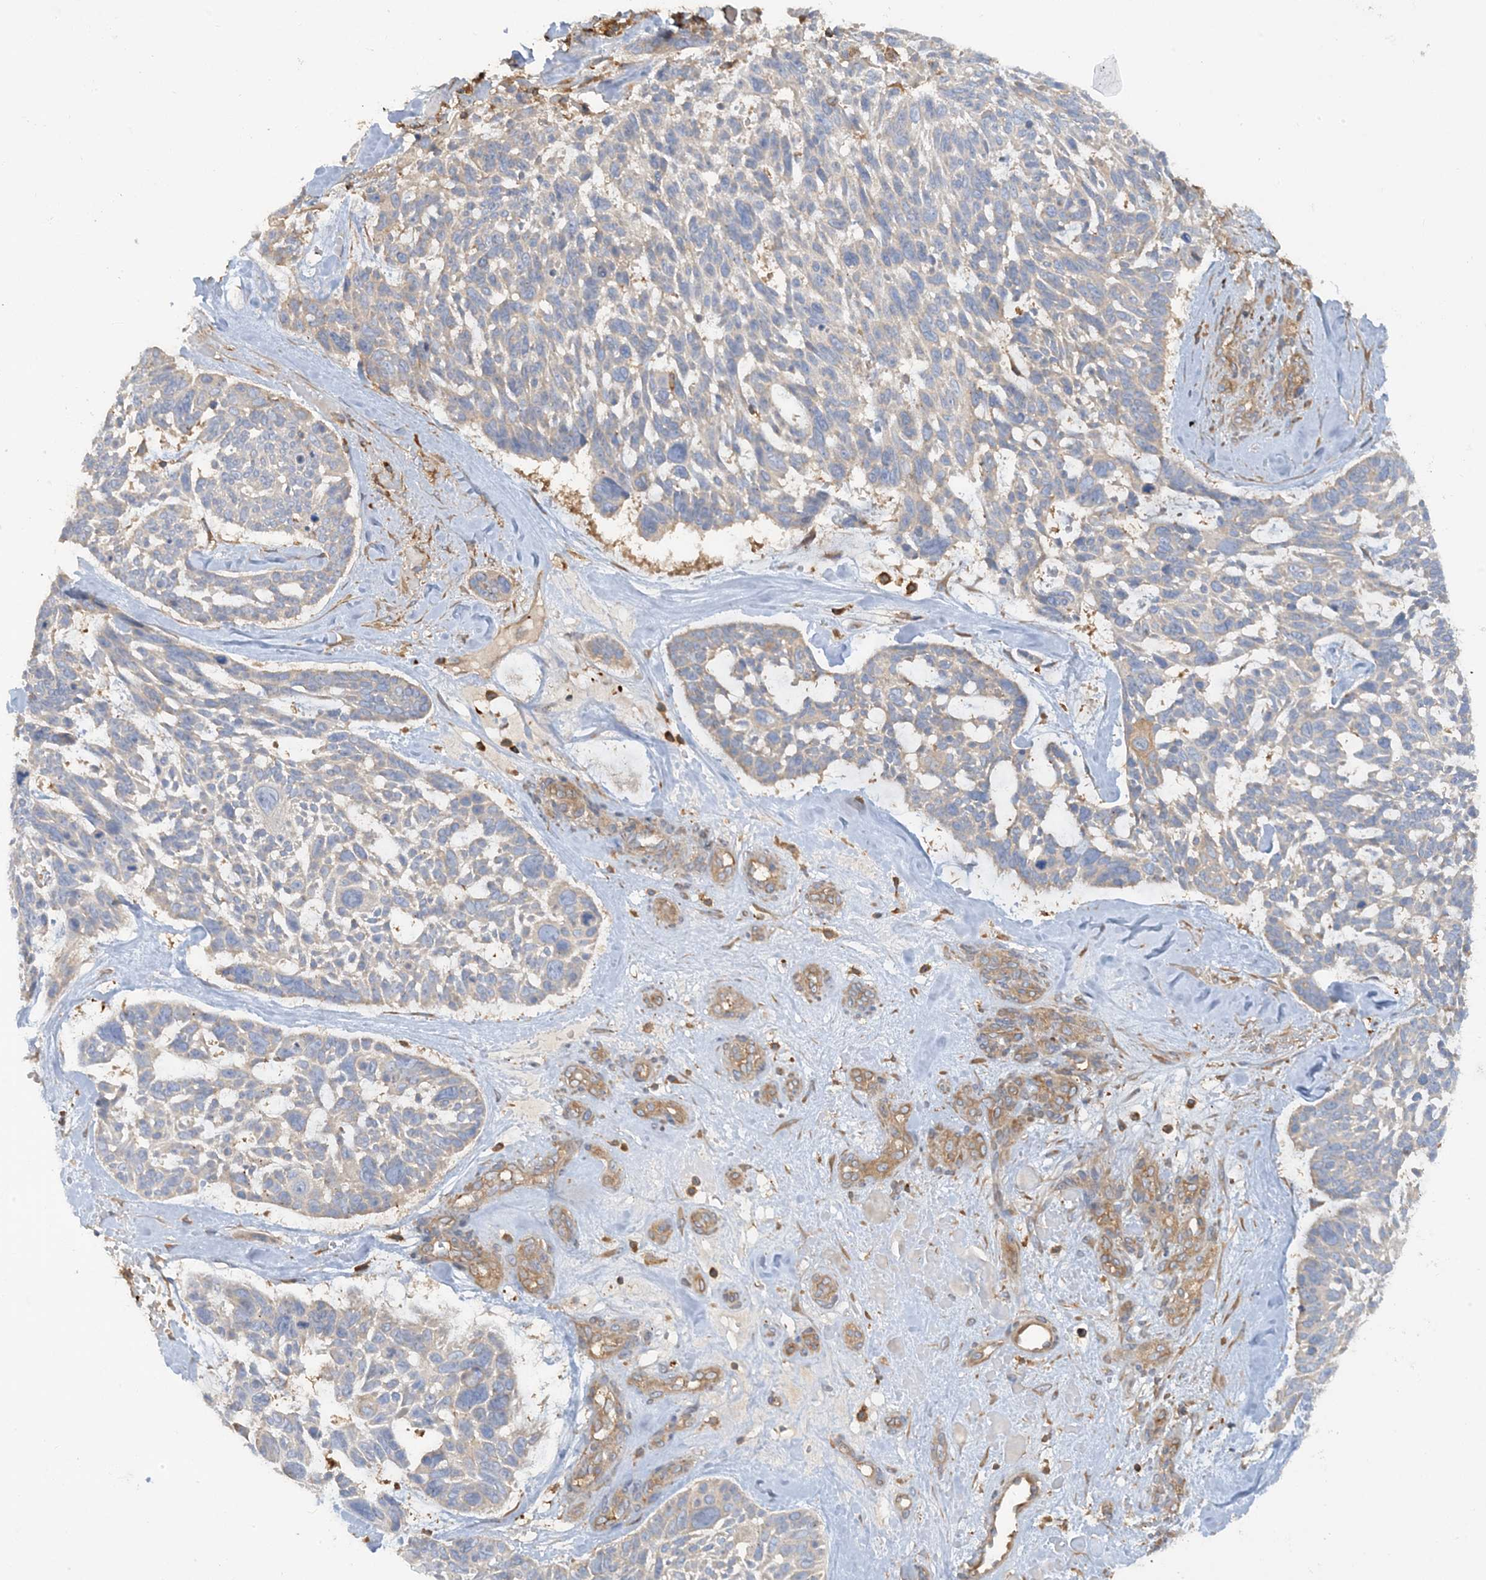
{"staining": {"intensity": "negative", "quantity": "none", "location": "none"}, "tissue": "skin cancer", "cell_type": "Tumor cells", "image_type": "cancer", "snomed": [{"axis": "morphology", "description": "Basal cell carcinoma"}, {"axis": "topography", "description": "Skin"}], "caption": "The image shows no significant positivity in tumor cells of skin cancer (basal cell carcinoma).", "gene": "SFMBT2", "patient": {"sex": "male", "age": 88}}